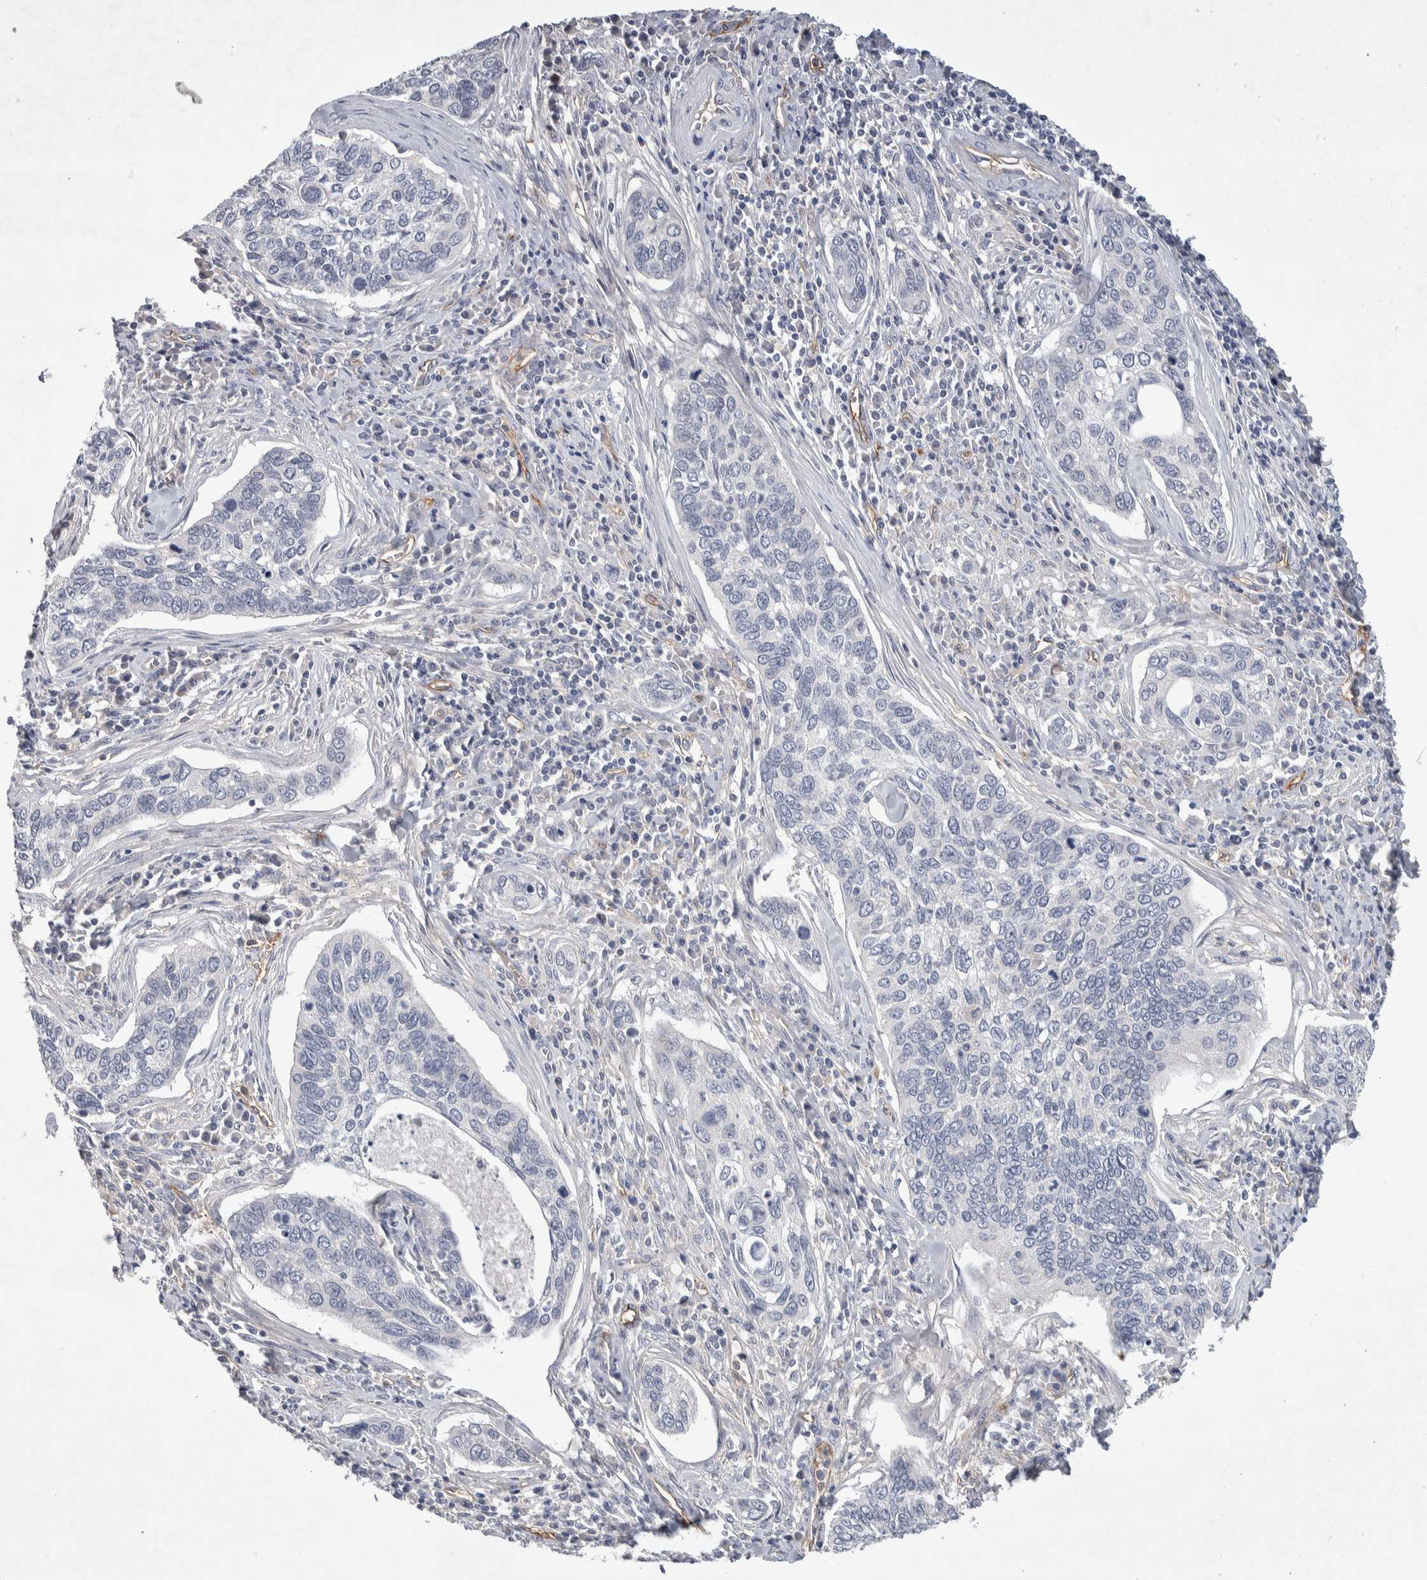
{"staining": {"intensity": "negative", "quantity": "none", "location": "none"}, "tissue": "cervical cancer", "cell_type": "Tumor cells", "image_type": "cancer", "snomed": [{"axis": "morphology", "description": "Squamous cell carcinoma, NOS"}, {"axis": "topography", "description": "Cervix"}], "caption": "High magnification brightfield microscopy of cervical squamous cell carcinoma stained with DAB (brown) and counterstained with hematoxylin (blue): tumor cells show no significant staining.", "gene": "CEP131", "patient": {"sex": "female", "age": 53}}